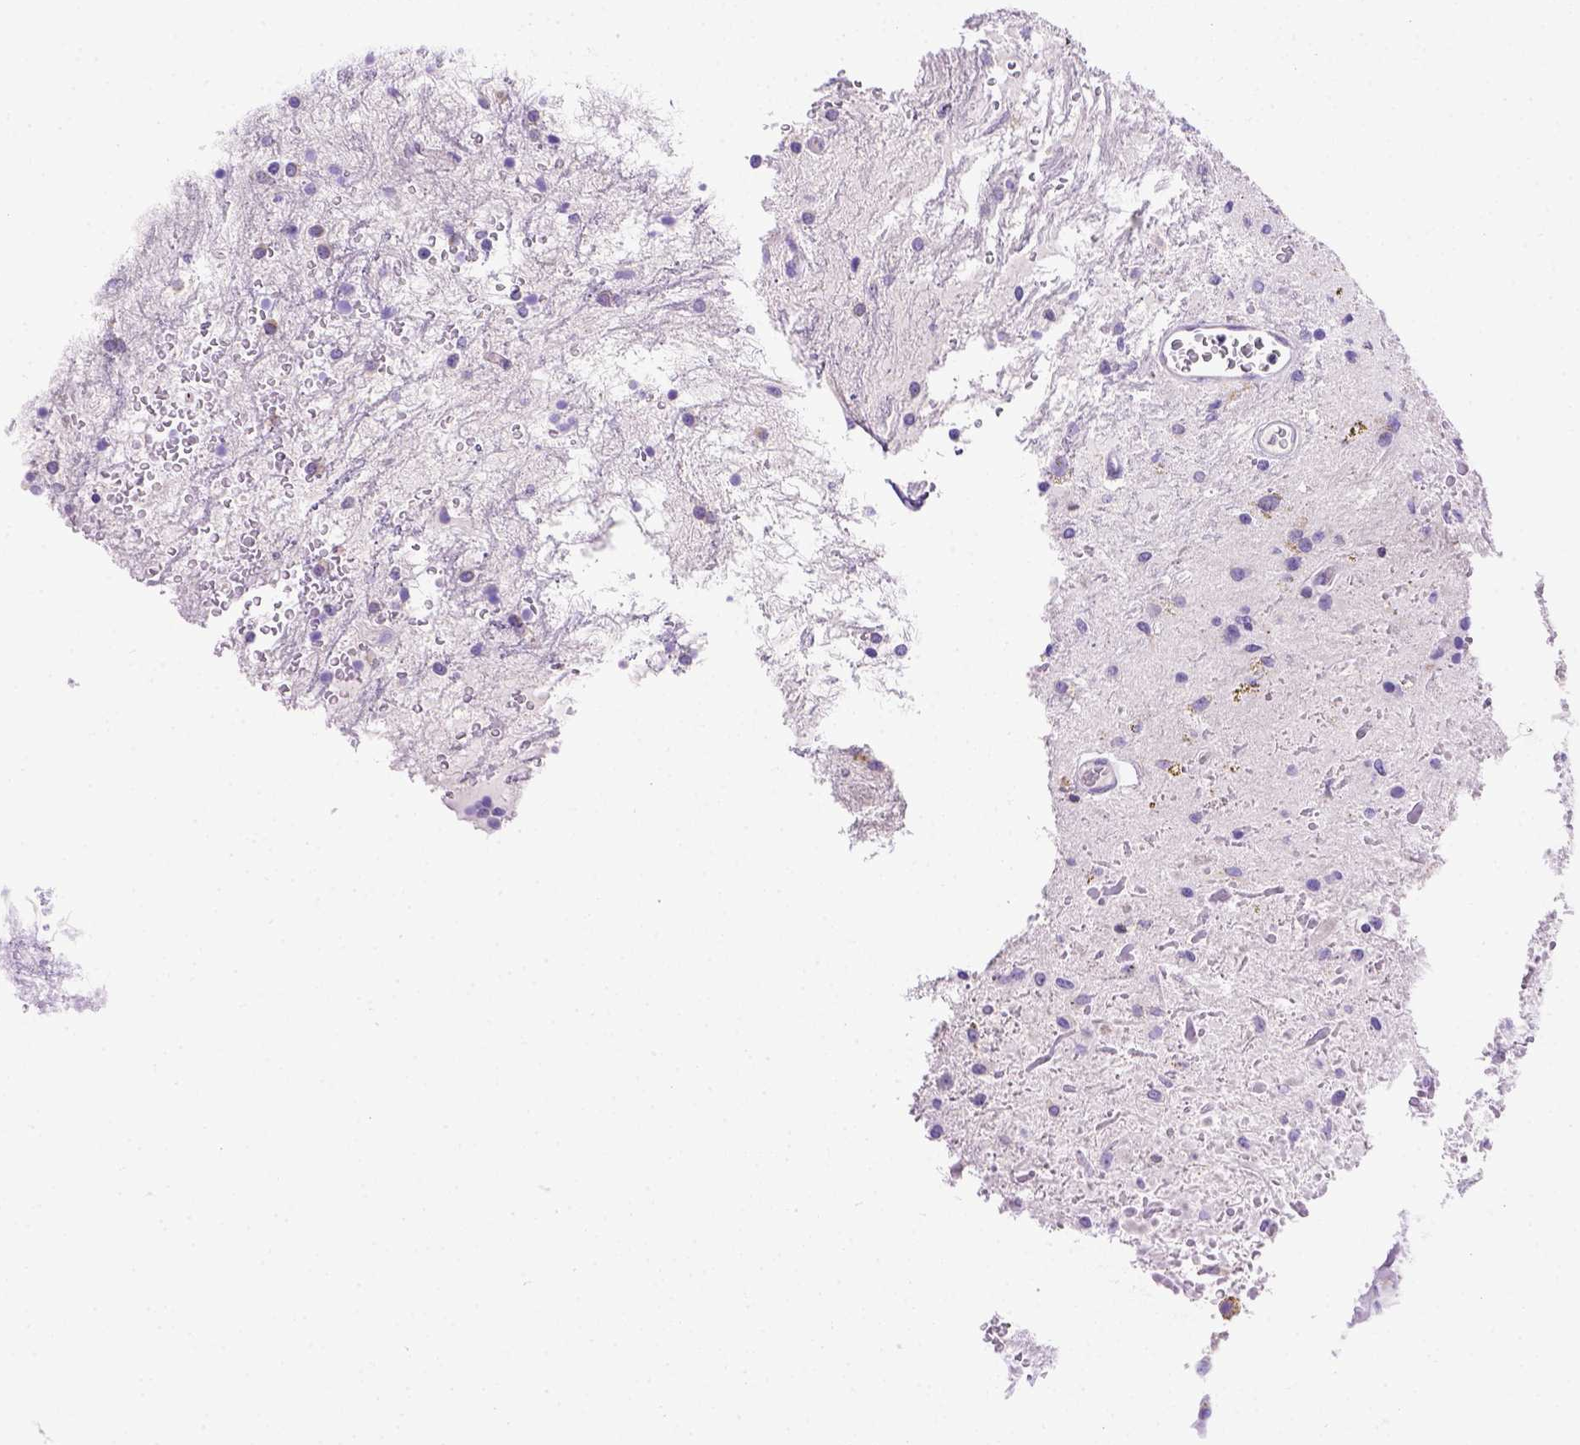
{"staining": {"intensity": "negative", "quantity": "none", "location": "none"}, "tissue": "glioma", "cell_type": "Tumor cells", "image_type": "cancer", "snomed": [{"axis": "morphology", "description": "Glioma, malignant, Low grade"}, {"axis": "topography", "description": "Cerebellum"}], "caption": "Tumor cells are negative for brown protein staining in glioma.", "gene": "FOXI1", "patient": {"sex": "female", "age": 14}}